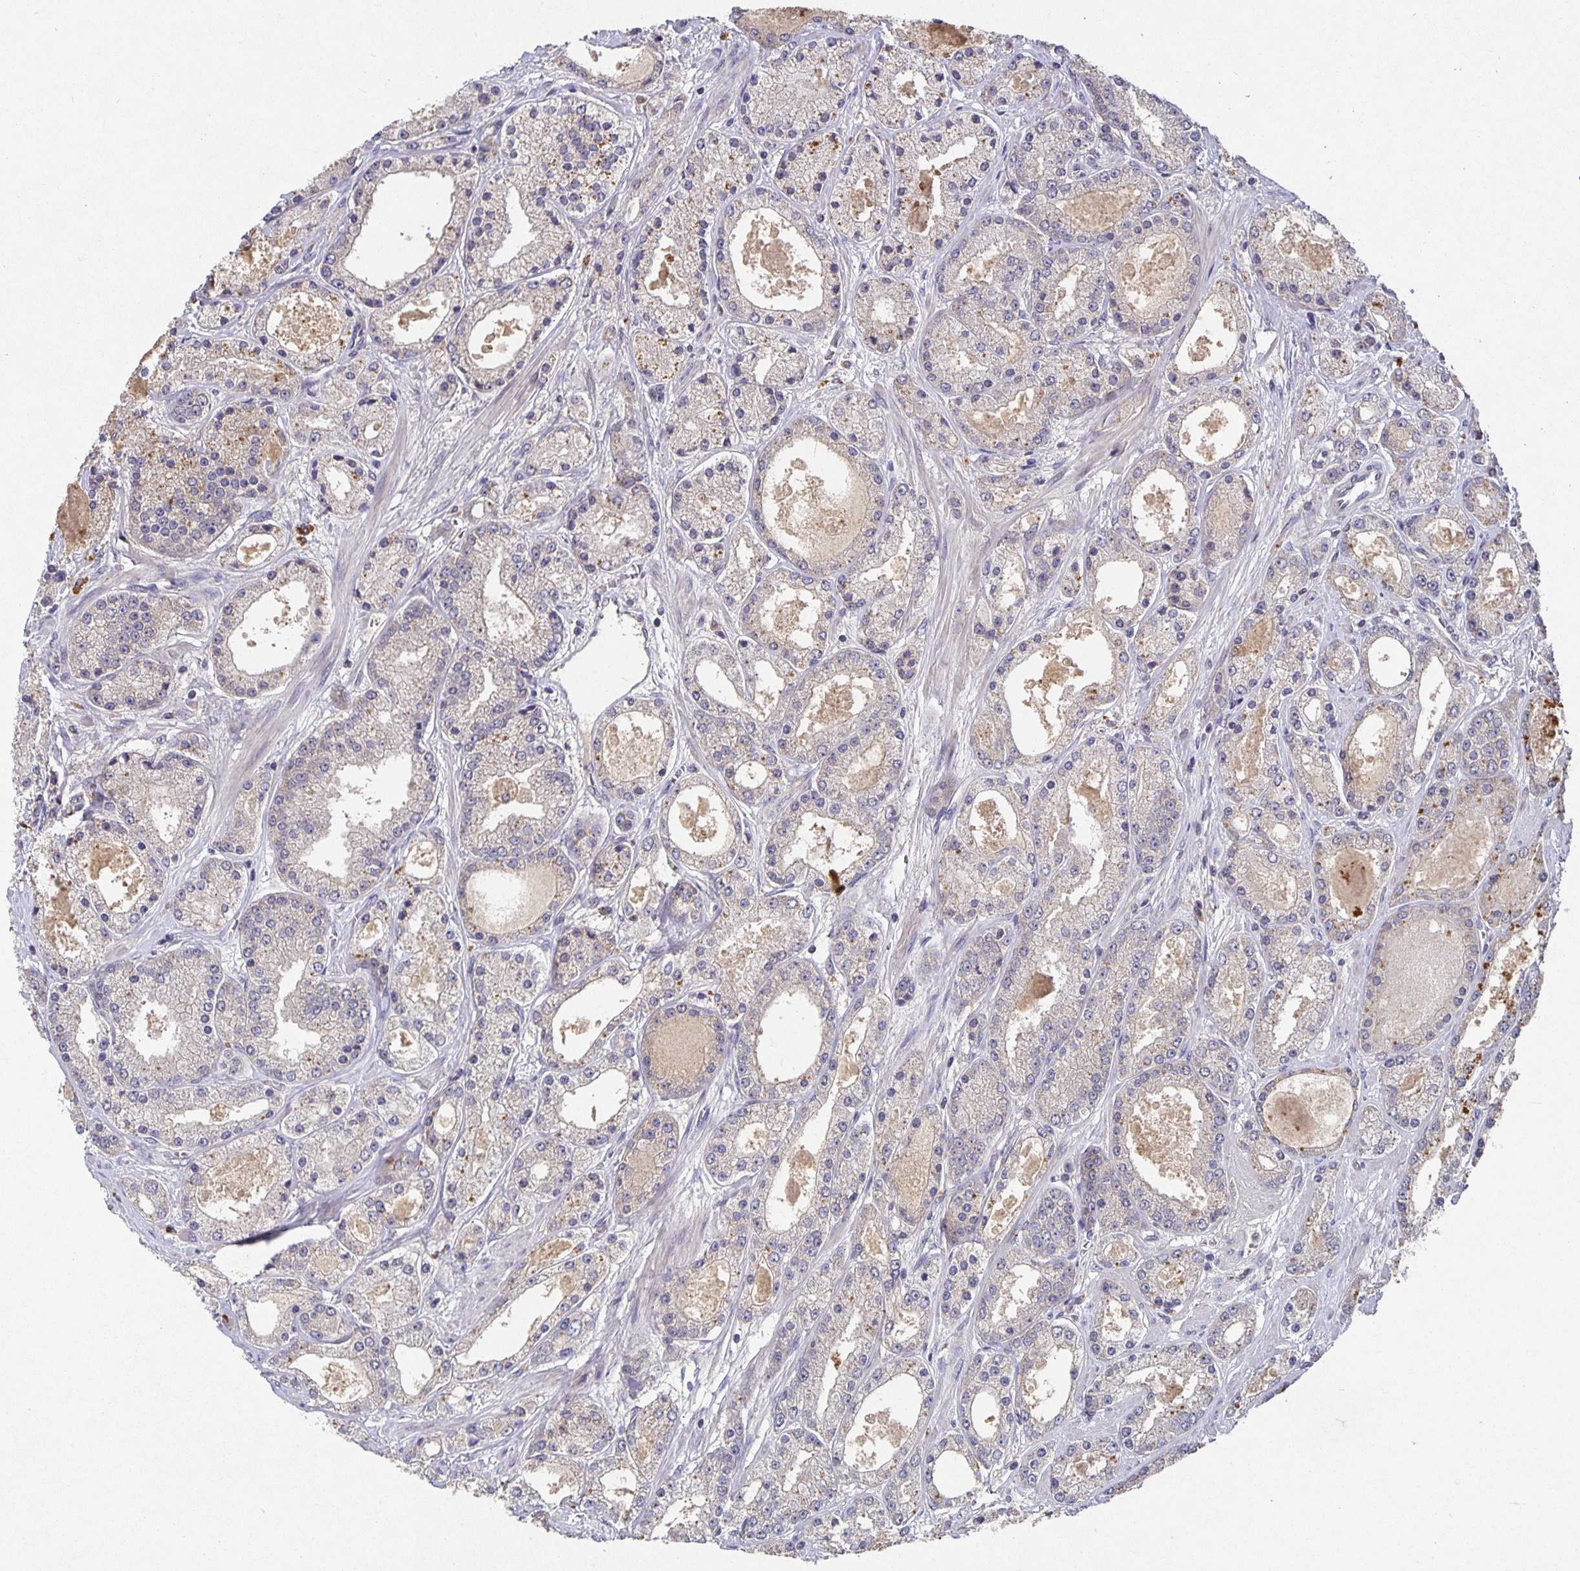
{"staining": {"intensity": "negative", "quantity": "none", "location": "none"}, "tissue": "prostate cancer", "cell_type": "Tumor cells", "image_type": "cancer", "snomed": [{"axis": "morphology", "description": "Adenocarcinoma, High grade"}, {"axis": "topography", "description": "Prostate"}], "caption": "This is a micrograph of immunohistochemistry staining of prostate cancer (adenocarcinoma (high-grade)), which shows no positivity in tumor cells.", "gene": "HEPN1", "patient": {"sex": "male", "age": 67}}